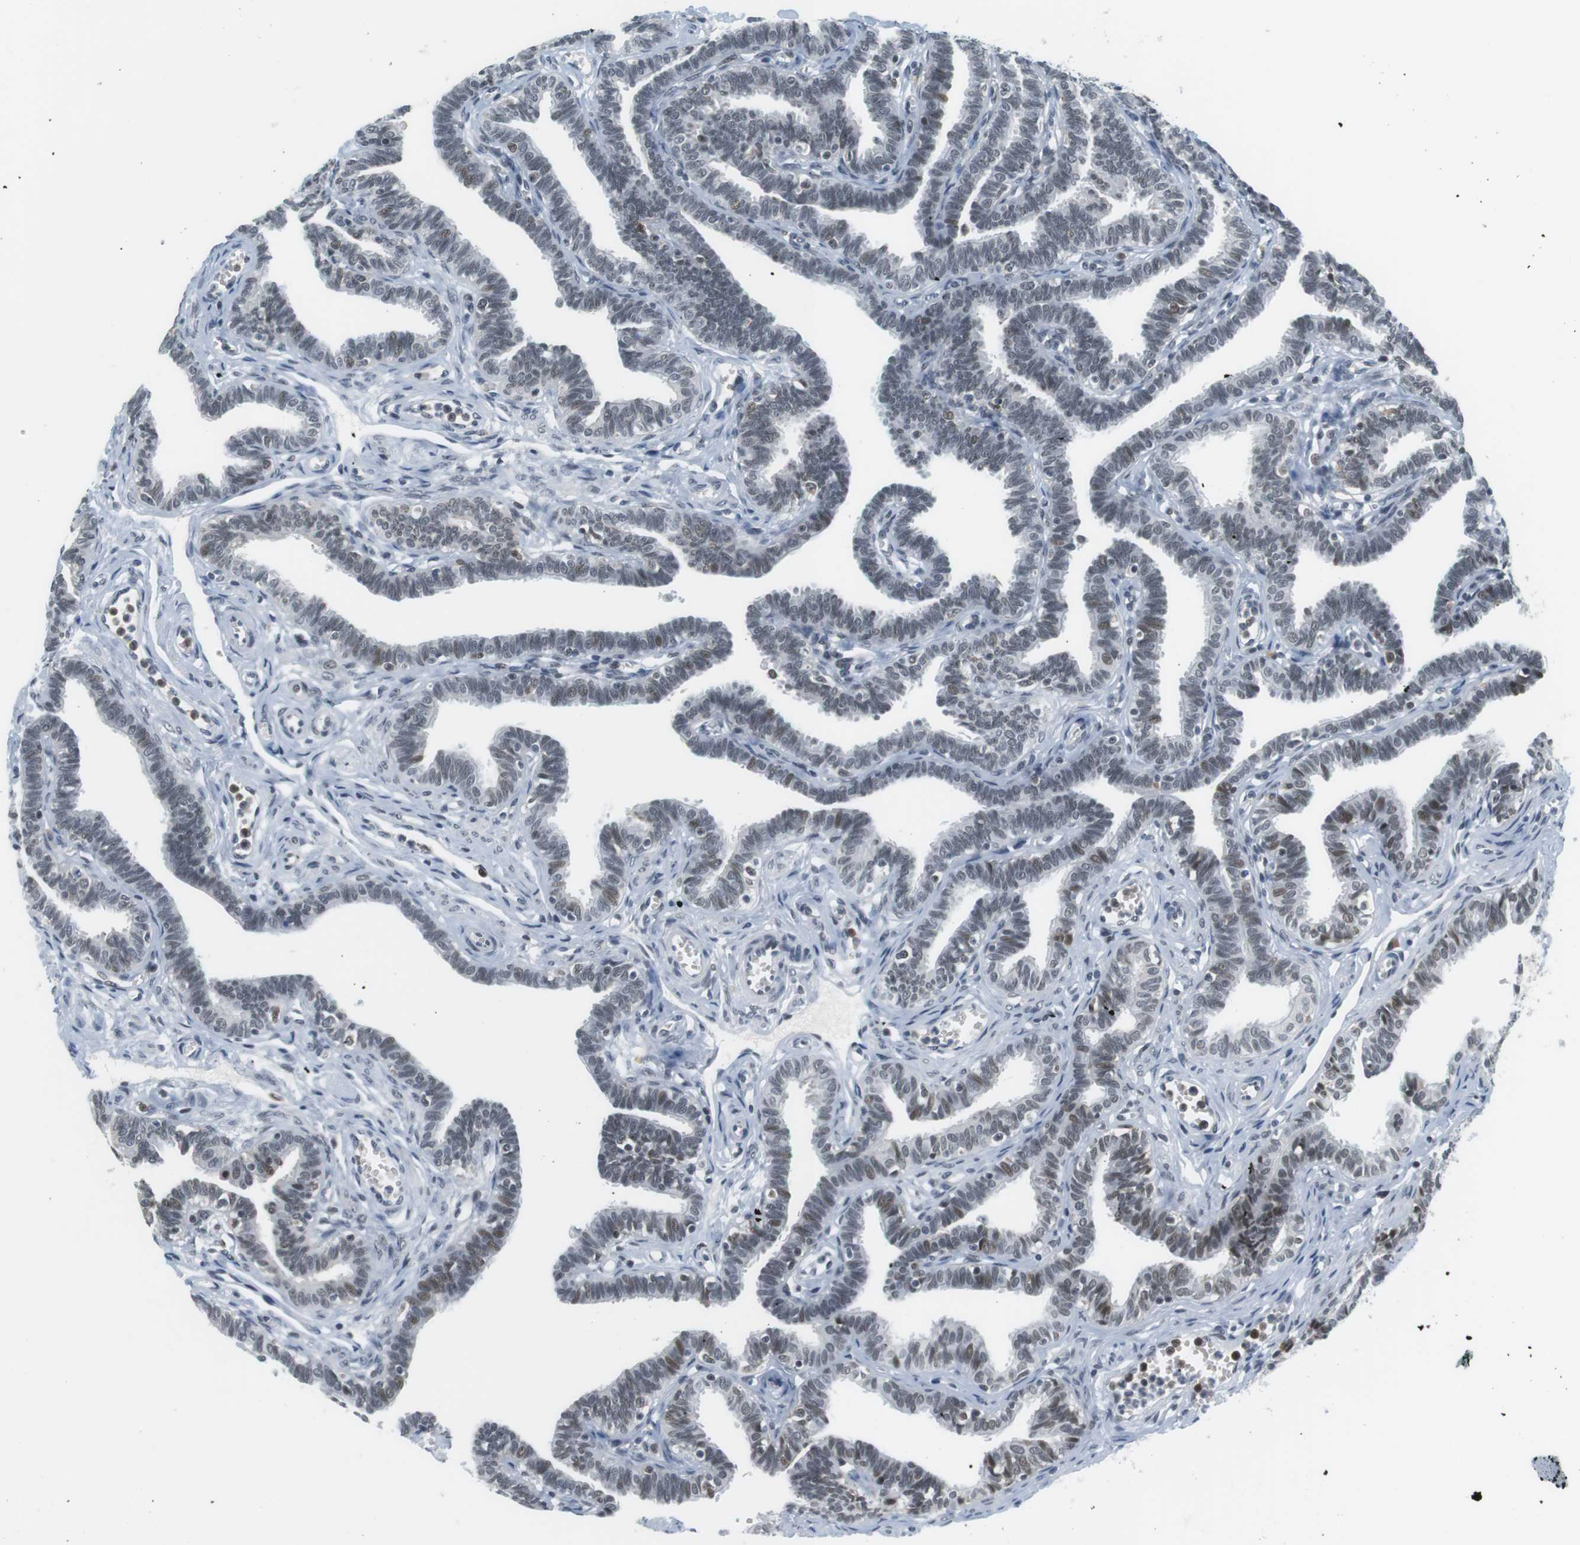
{"staining": {"intensity": "weak", "quantity": "25%-75%", "location": "nuclear"}, "tissue": "fallopian tube", "cell_type": "Glandular cells", "image_type": "normal", "snomed": [{"axis": "morphology", "description": "Normal tissue, NOS"}, {"axis": "topography", "description": "Fallopian tube"}, {"axis": "topography", "description": "Ovary"}], "caption": "Brown immunohistochemical staining in unremarkable fallopian tube displays weak nuclear staining in approximately 25%-75% of glandular cells.", "gene": "RNF38", "patient": {"sex": "female", "age": 23}}